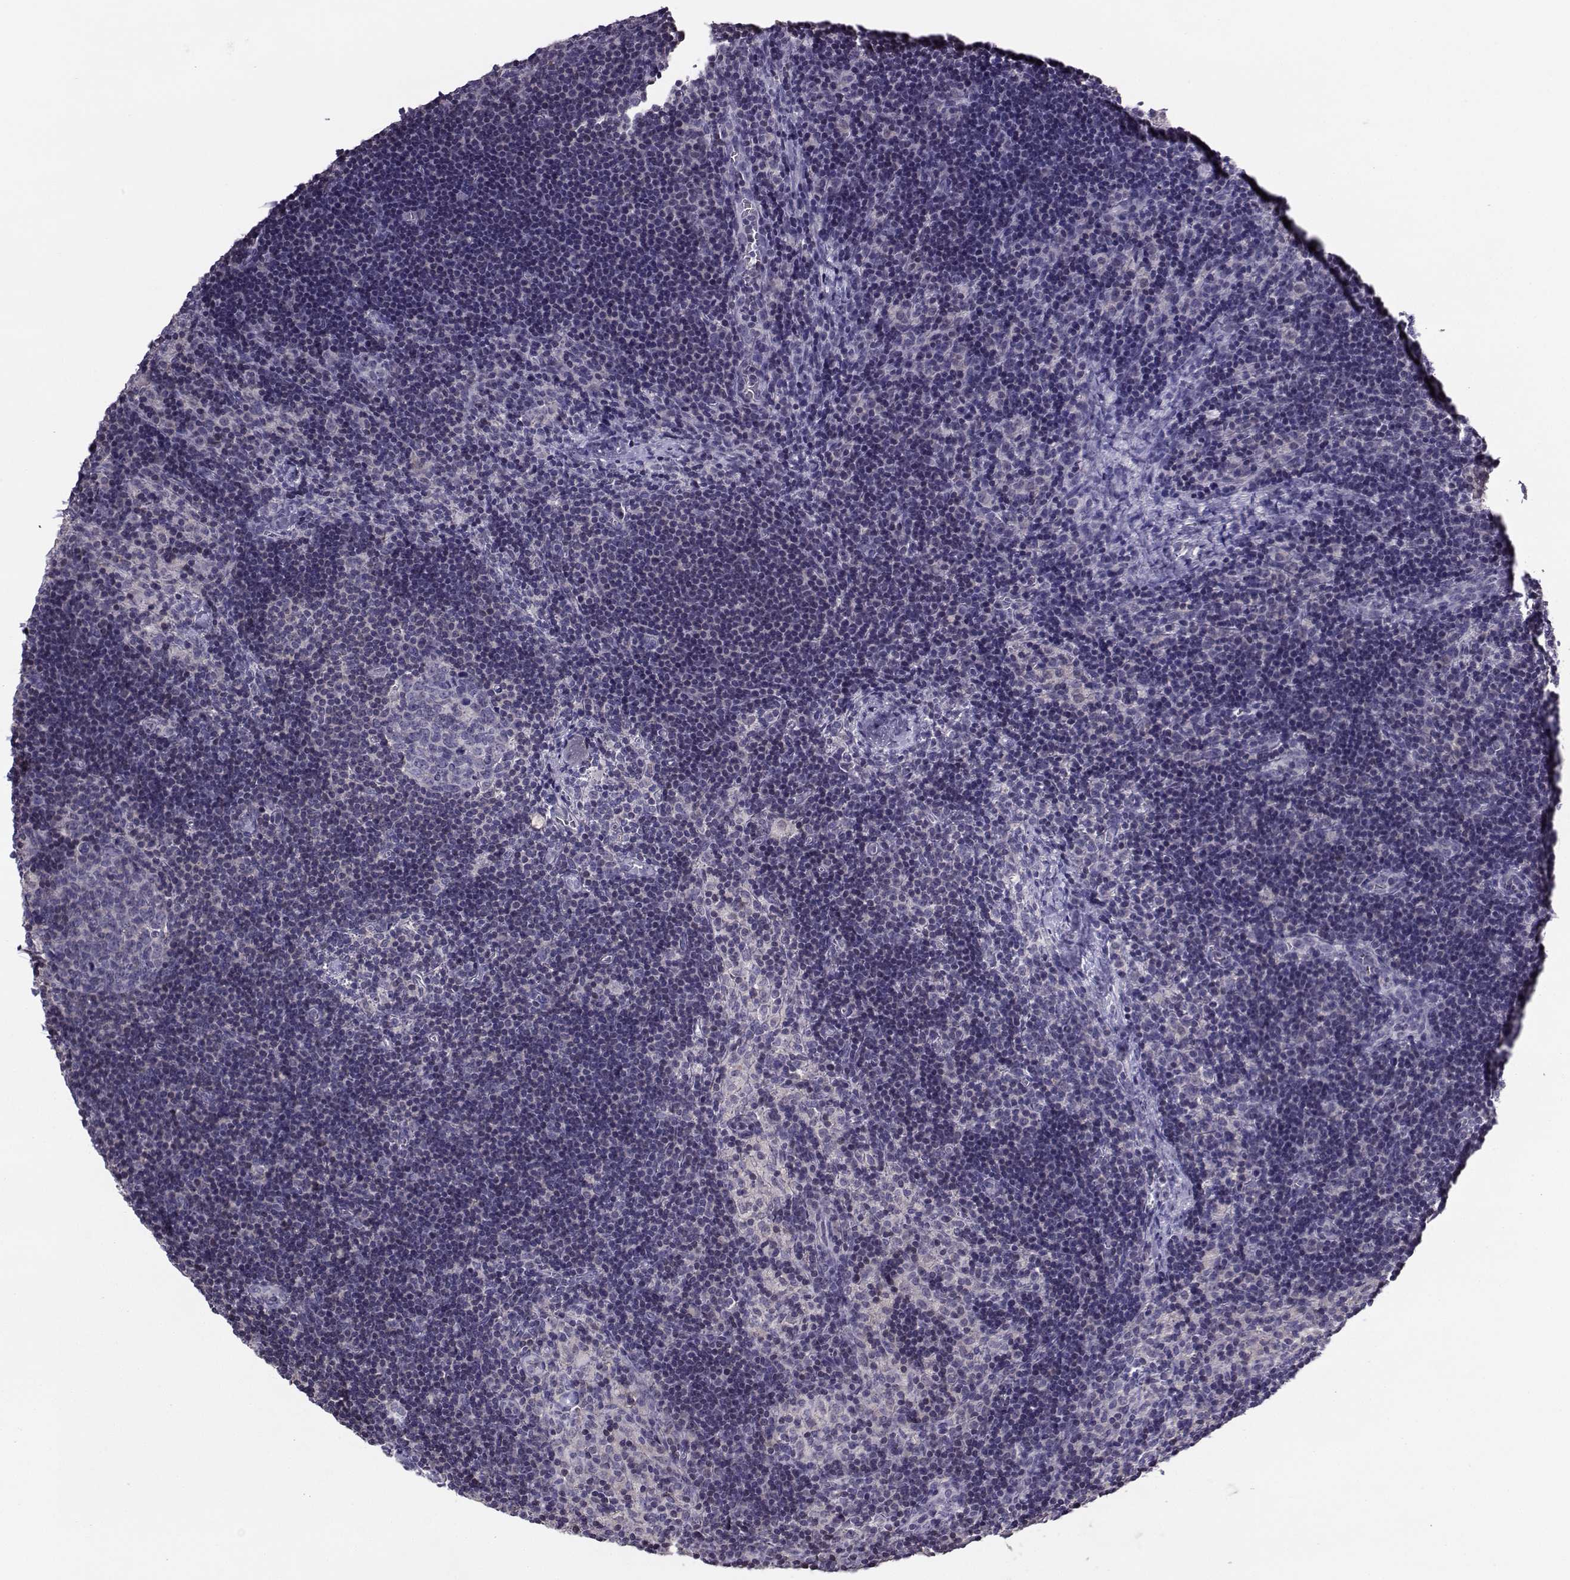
{"staining": {"intensity": "negative", "quantity": "none", "location": "none"}, "tissue": "lymph node", "cell_type": "Germinal center cells", "image_type": "normal", "snomed": [{"axis": "morphology", "description": "Normal tissue, NOS"}, {"axis": "topography", "description": "Lymph node"}], "caption": "Germinal center cells show no significant protein positivity in normal lymph node. (Immunohistochemistry, brightfield microscopy, high magnification).", "gene": "PGK1", "patient": {"sex": "female", "age": 52}}